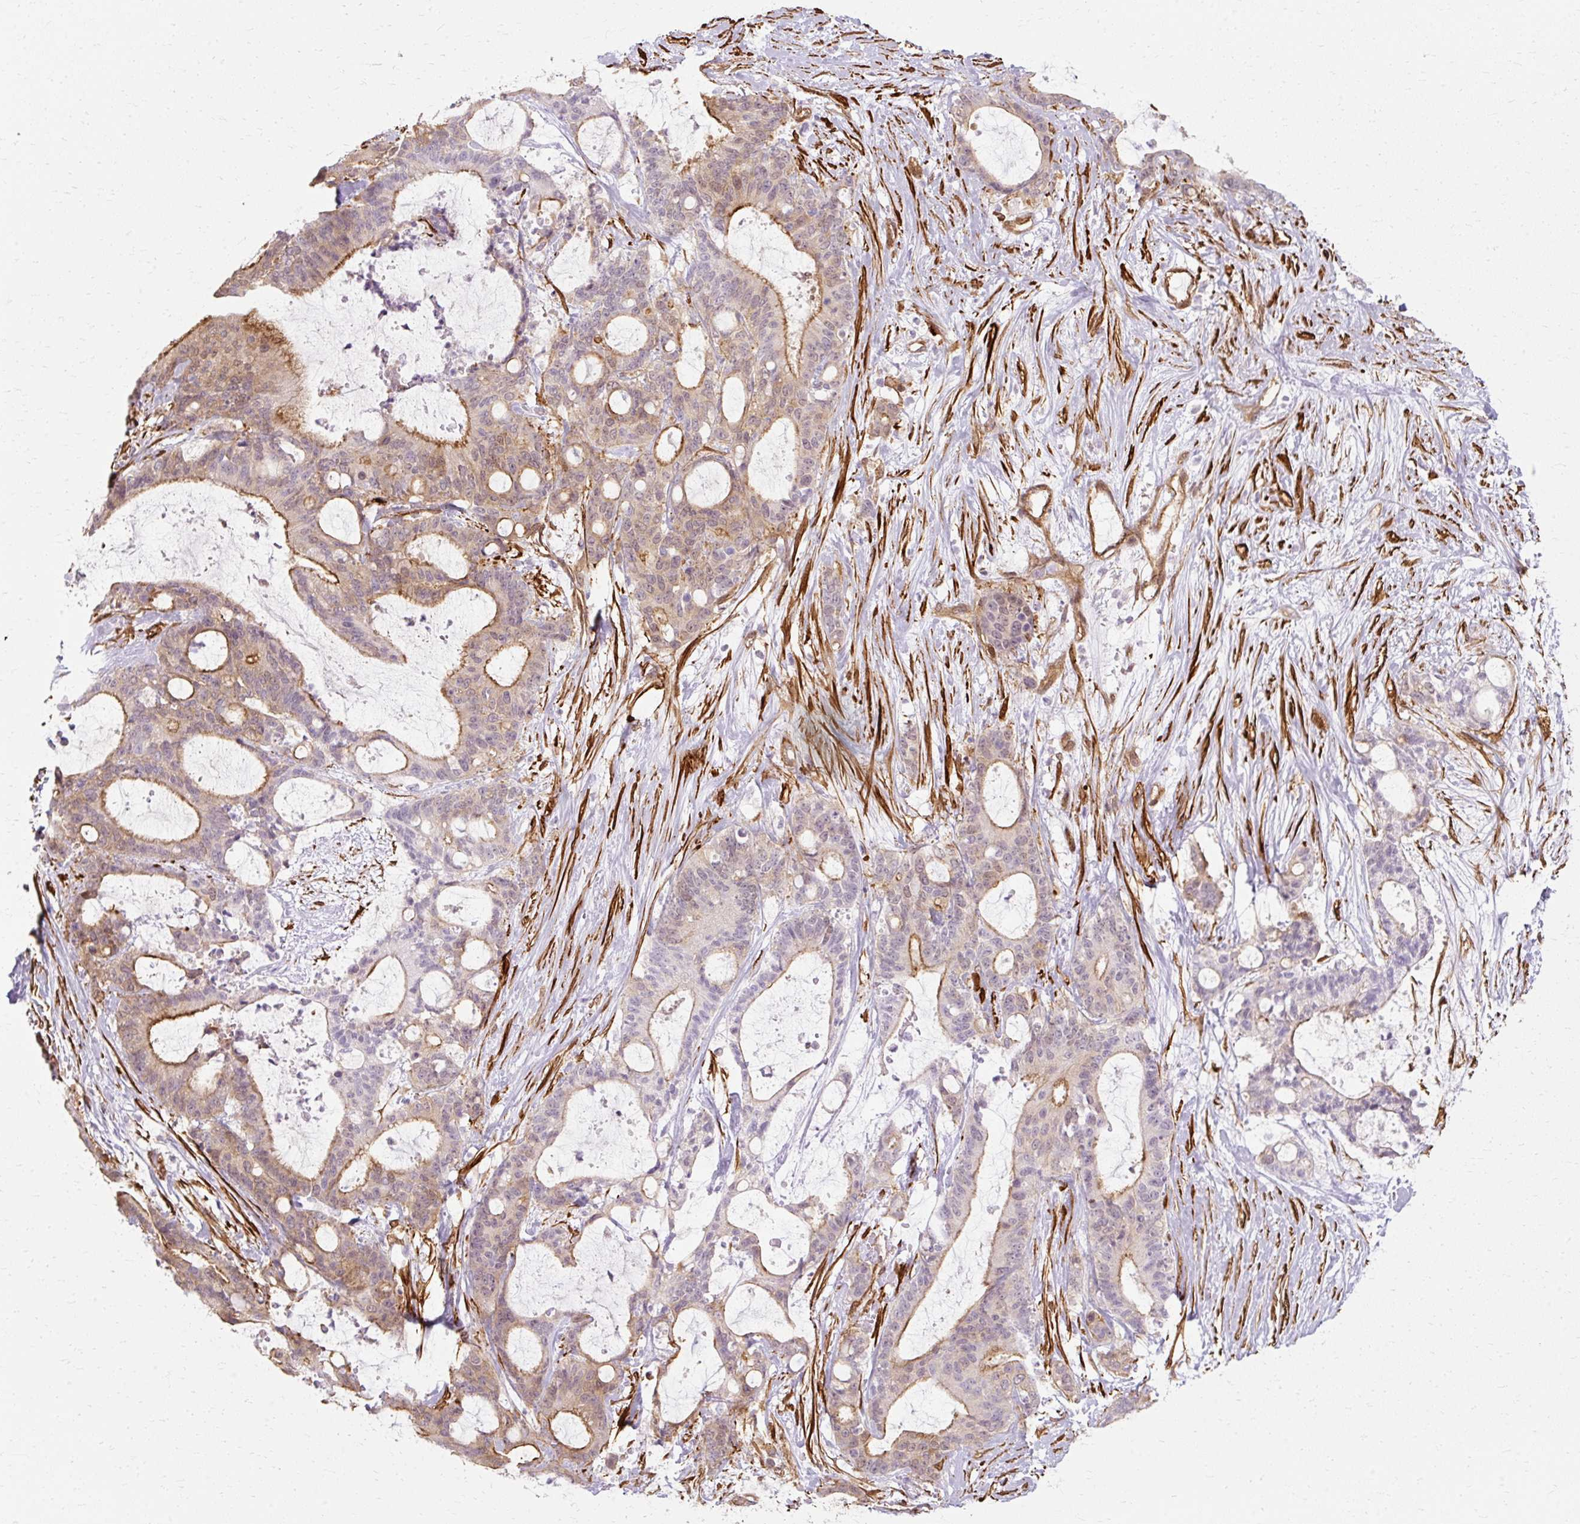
{"staining": {"intensity": "moderate", "quantity": "25%-75%", "location": "cytoplasmic/membranous"}, "tissue": "liver cancer", "cell_type": "Tumor cells", "image_type": "cancer", "snomed": [{"axis": "morphology", "description": "Normal tissue, NOS"}, {"axis": "morphology", "description": "Cholangiocarcinoma"}, {"axis": "topography", "description": "Liver"}, {"axis": "topography", "description": "Peripheral nerve tissue"}], "caption": "The image demonstrates immunohistochemical staining of cholangiocarcinoma (liver). There is moderate cytoplasmic/membranous positivity is present in approximately 25%-75% of tumor cells.", "gene": "CNN3", "patient": {"sex": "female", "age": 73}}